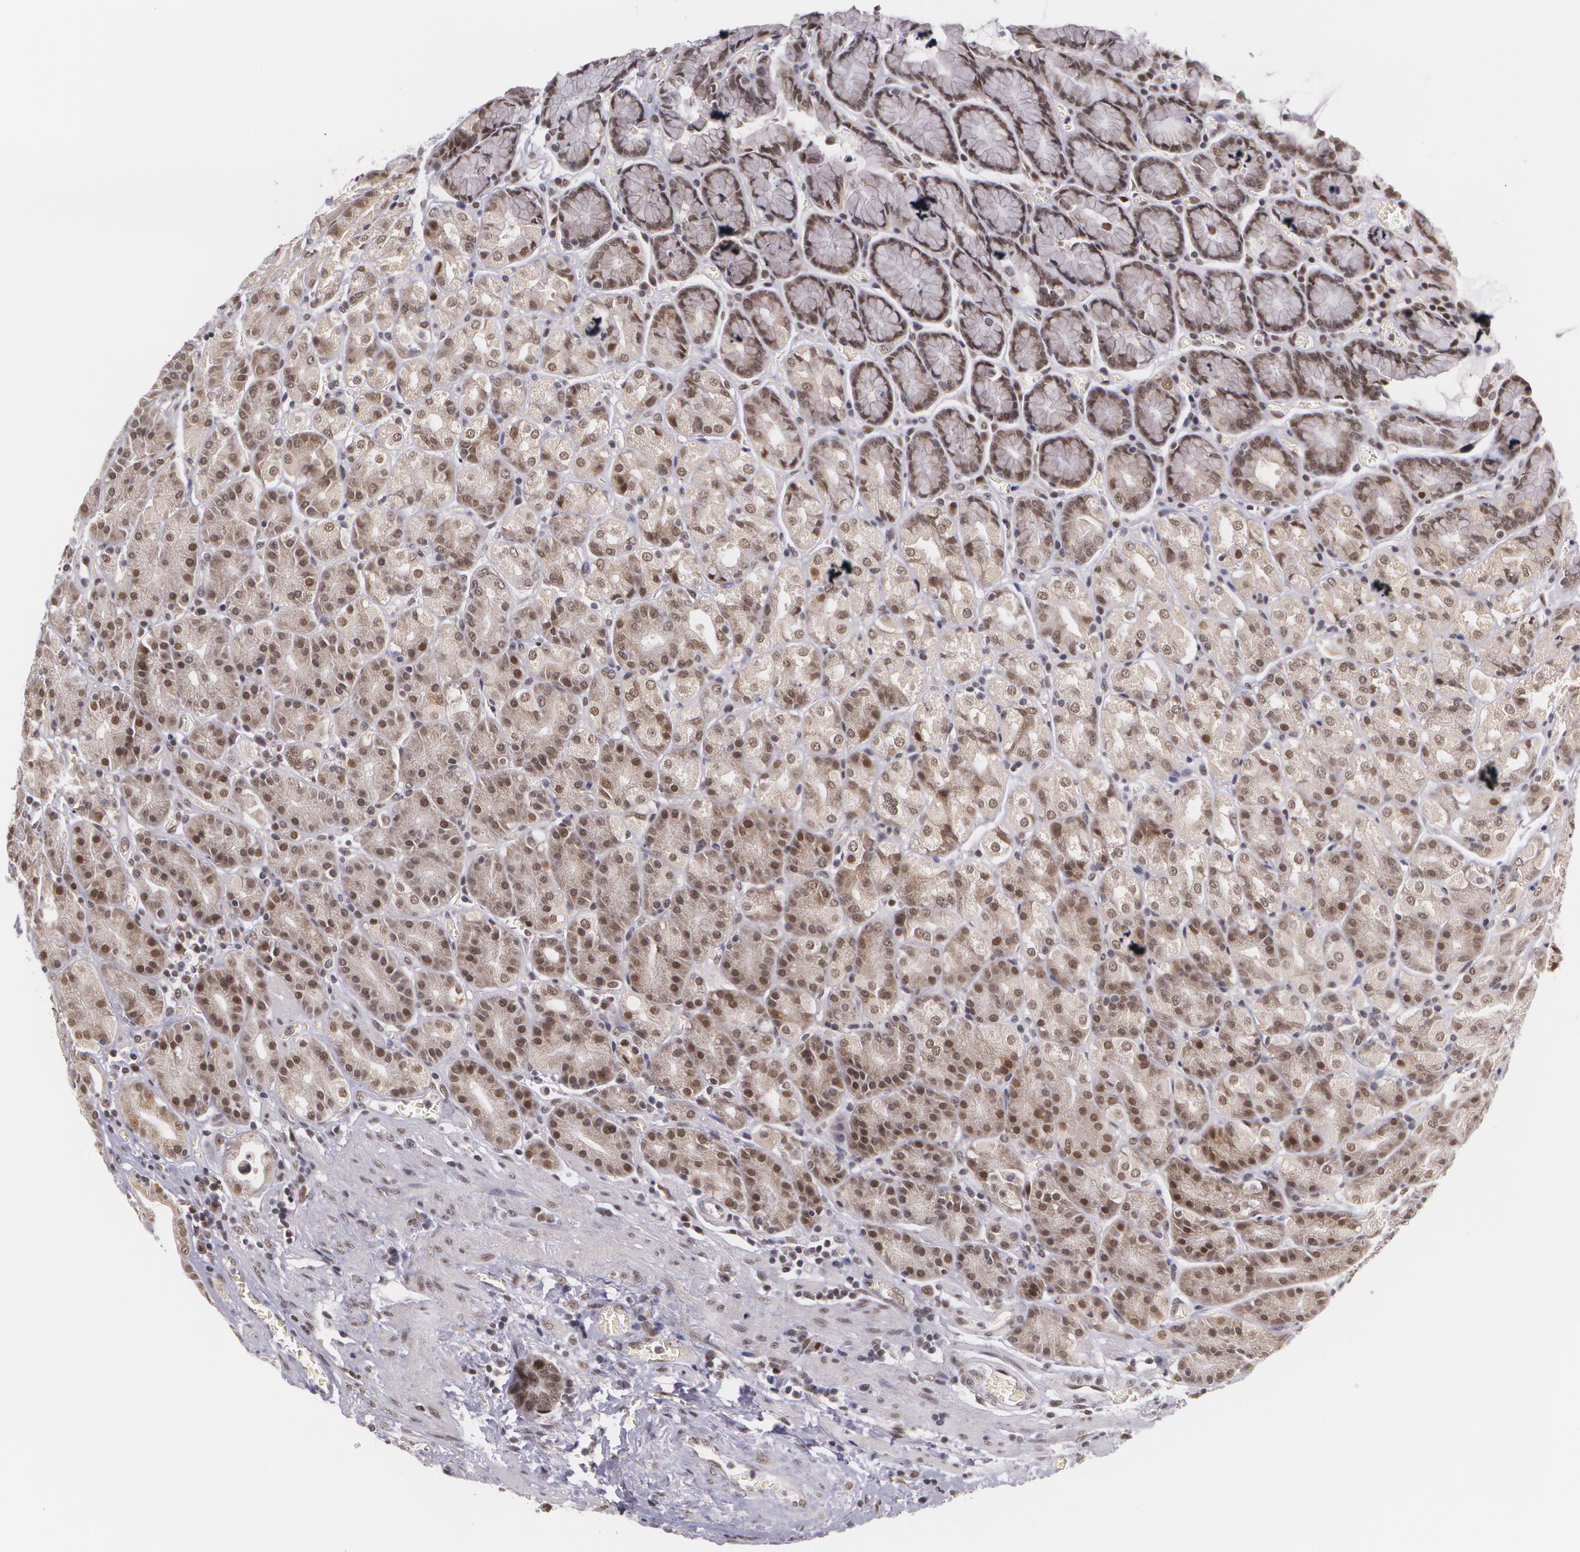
{"staining": {"intensity": "moderate", "quantity": "25%-75%", "location": "nuclear"}, "tissue": "stomach", "cell_type": "Glandular cells", "image_type": "normal", "snomed": [{"axis": "morphology", "description": "Normal tissue, NOS"}, {"axis": "topography", "description": "Stomach, upper"}], "caption": "Moderate nuclear expression for a protein is identified in approximately 25%-75% of glandular cells of unremarkable stomach using immunohistochemistry (IHC).", "gene": "ALX1", "patient": {"sex": "female", "age": 81}}